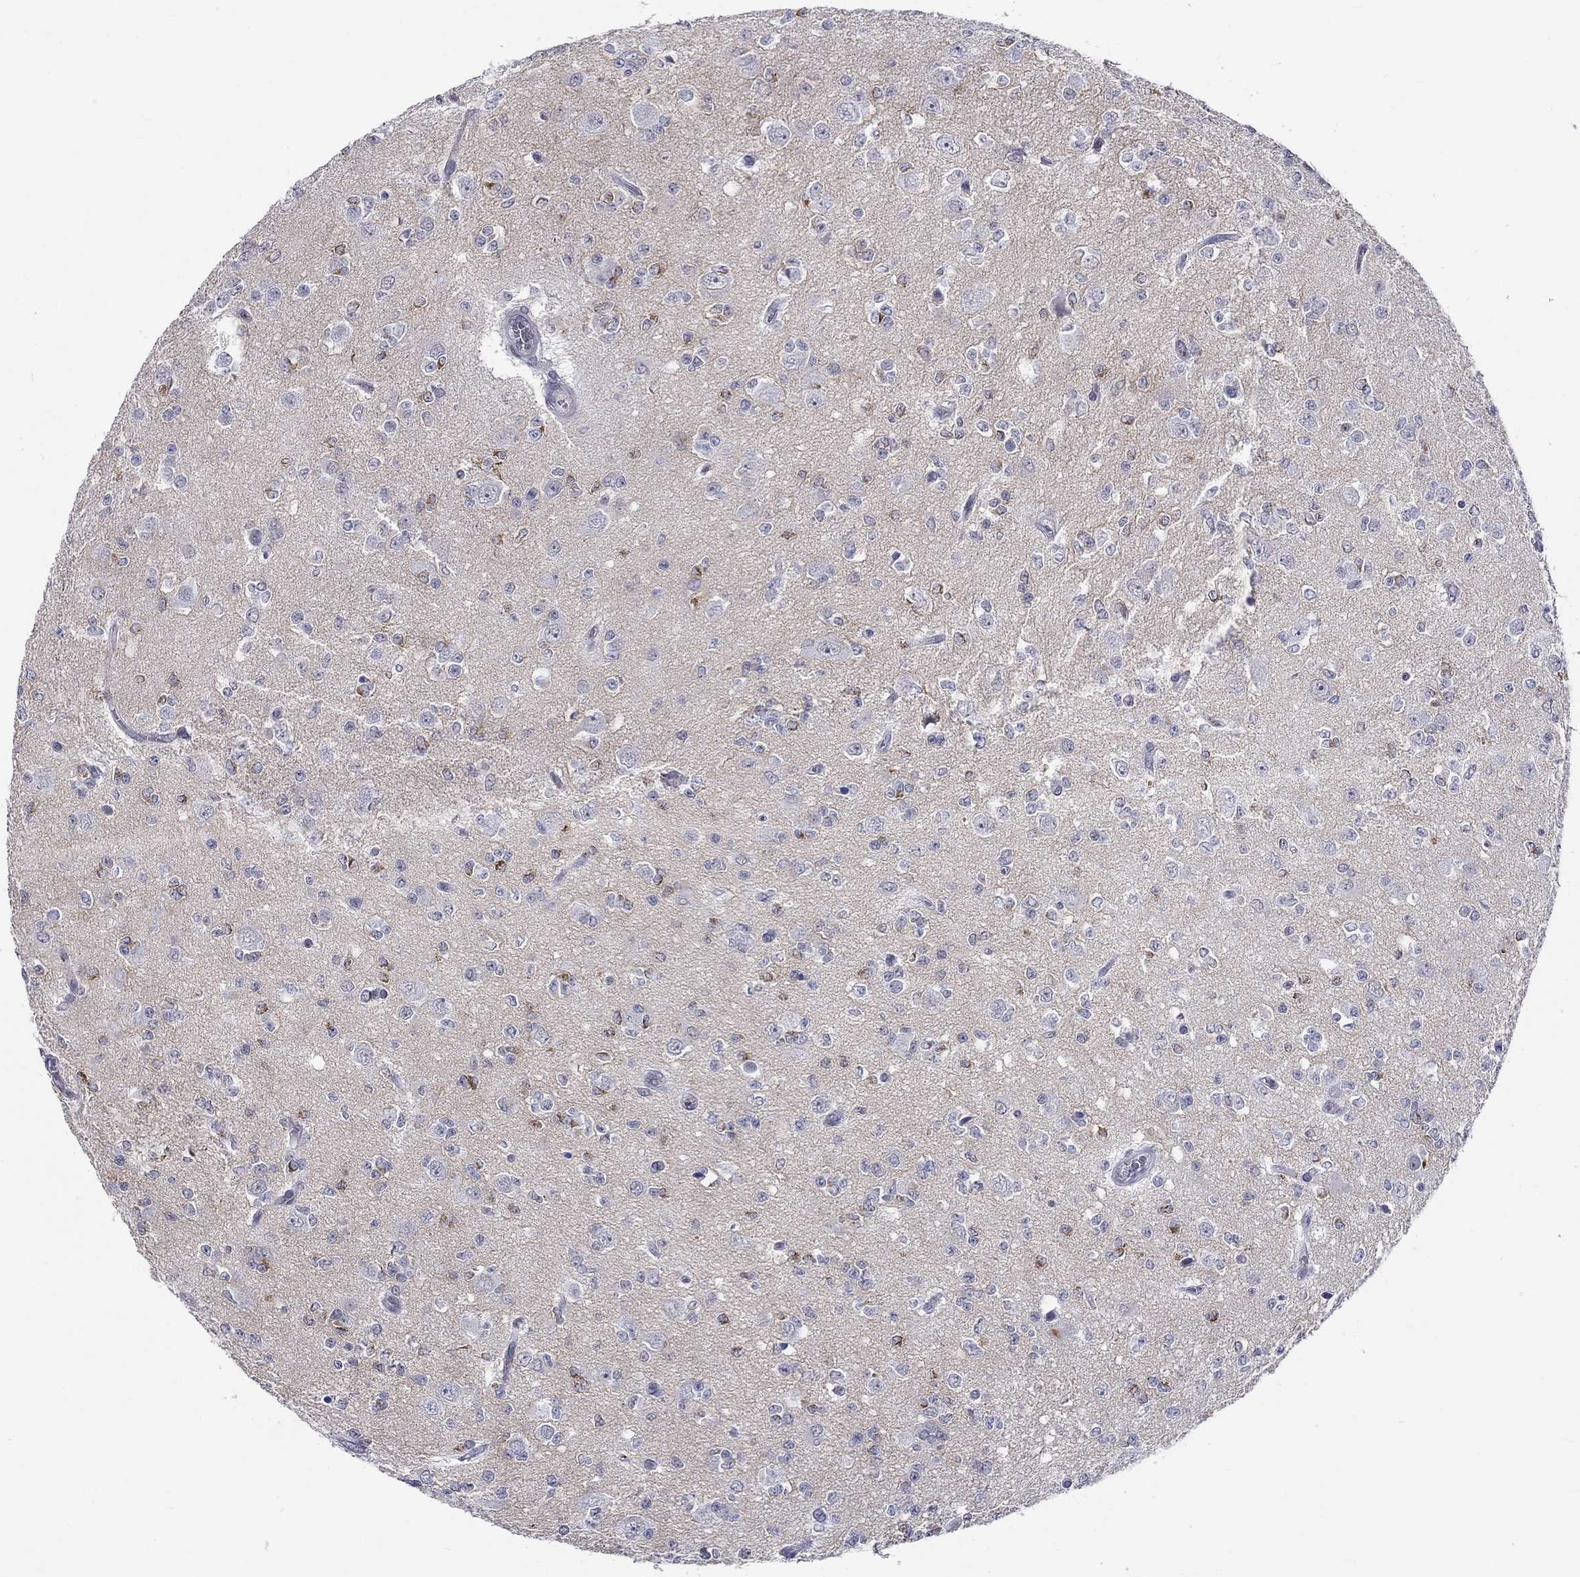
{"staining": {"intensity": "strong", "quantity": "<25%", "location": "cytoplasmic/membranous"}, "tissue": "glioma", "cell_type": "Tumor cells", "image_type": "cancer", "snomed": [{"axis": "morphology", "description": "Glioma, malignant, Low grade"}, {"axis": "topography", "description": "Brain"}], "caption": "IHC micrograph of human malignant low-grade glioma stained for a protein (brown), which reveals medium levels of strong cytoplasmic/membranous expression in about <25% of tumor cells.", "gene": "ST6GALNAC1", "patient": {"sex": "female", "age": 45}}